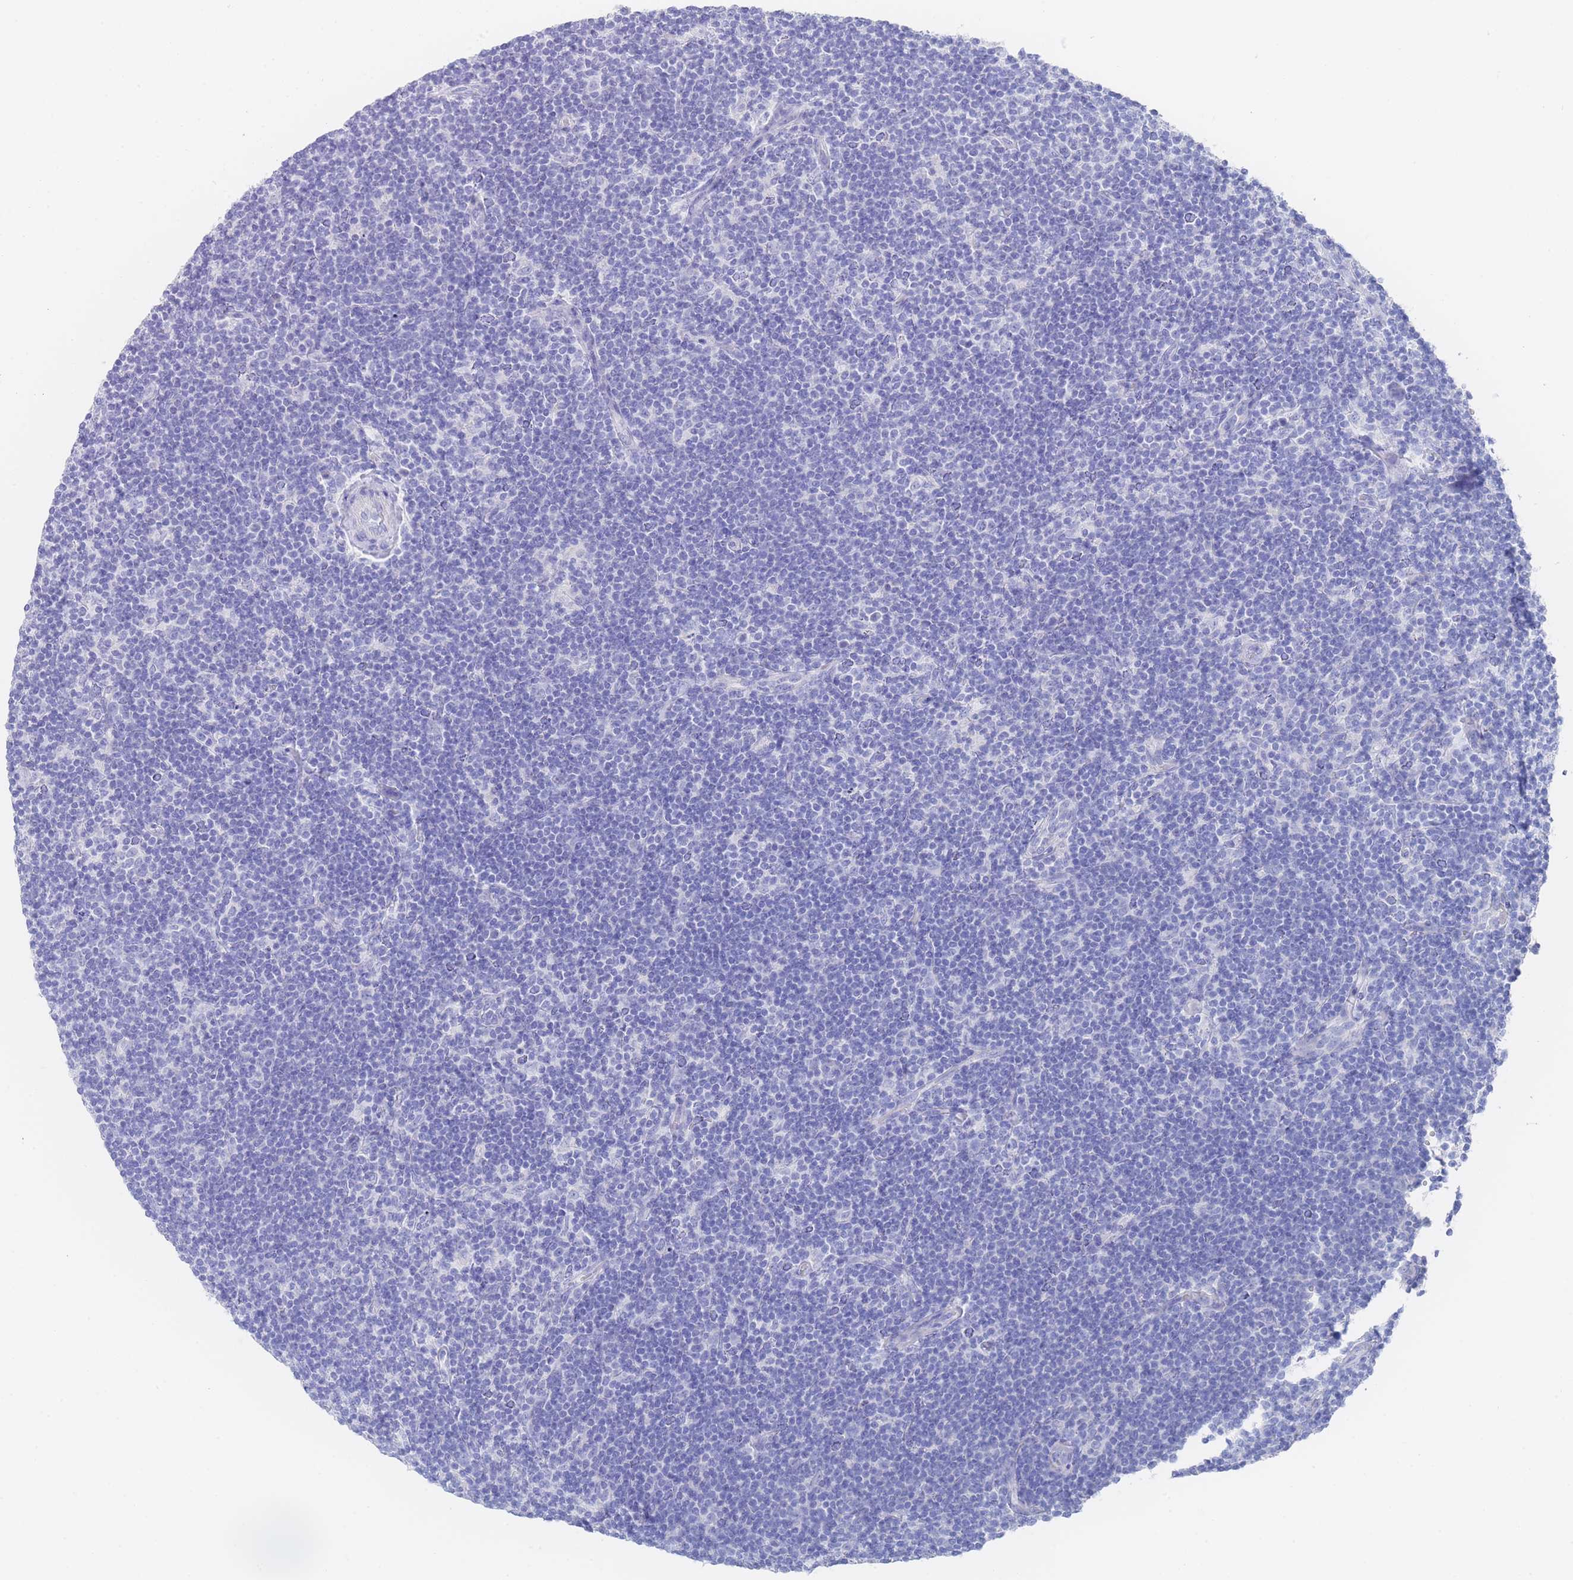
{"staining": {"intensity": "negative", "quantity": "none", "location": "none"}, "tissue": "lymphoma", "cell_type": "Tumor cells", "image_type": "cancer", "snomed": [{"axis": "morphology", "description": "Hodgkin's disease, NOS"}, {"axis": "topography", "description": "Lymph node"}], "caption": "Tumor cells are negative for protein expression in human lymphoma.", "gene": "LRRC37A", "patient": {"sex": "female", "age": 57}}